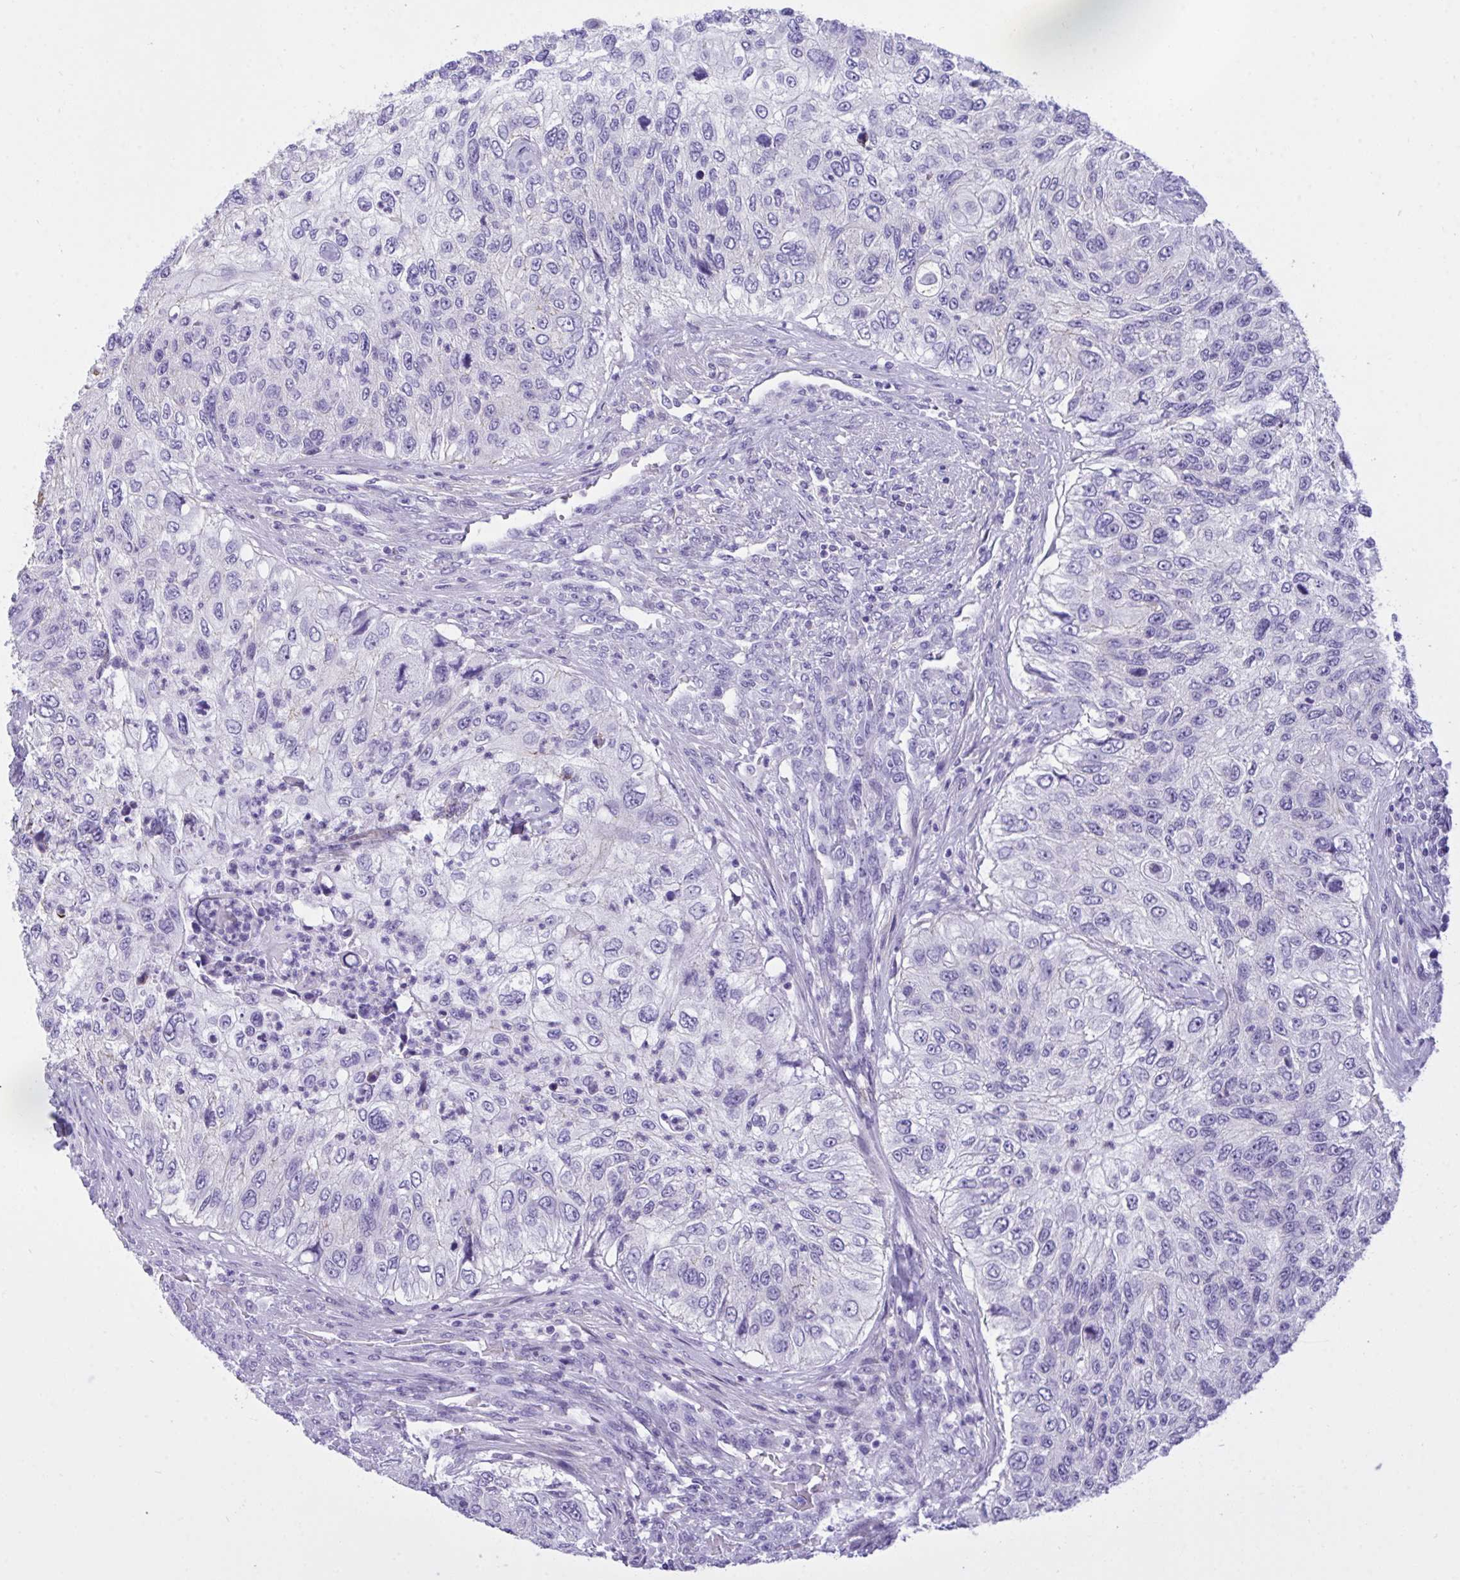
{"staining": {"intensity": "negative", "quantity": "none", "location": "none"}, "tissue": "urothelial cancer", "cell_type": "Tumor cells", "image_type": "cancer", "snomed": [{"axis": "morphology", "description": "Urothelial carcinoma, High grade"}, {"axis": "topography", "description": "Urinary bladder"}], "caption": "The photomicrograph displays no significant staining in tumor cells of urothelial cancer. (Brightfield microscopy of DAB (3,3'-diaminobenzidine) immunohistochemistry (IHC) at high magnification).", "gene": "TLN2", "patient": {"sex": "female", "age": 60}}